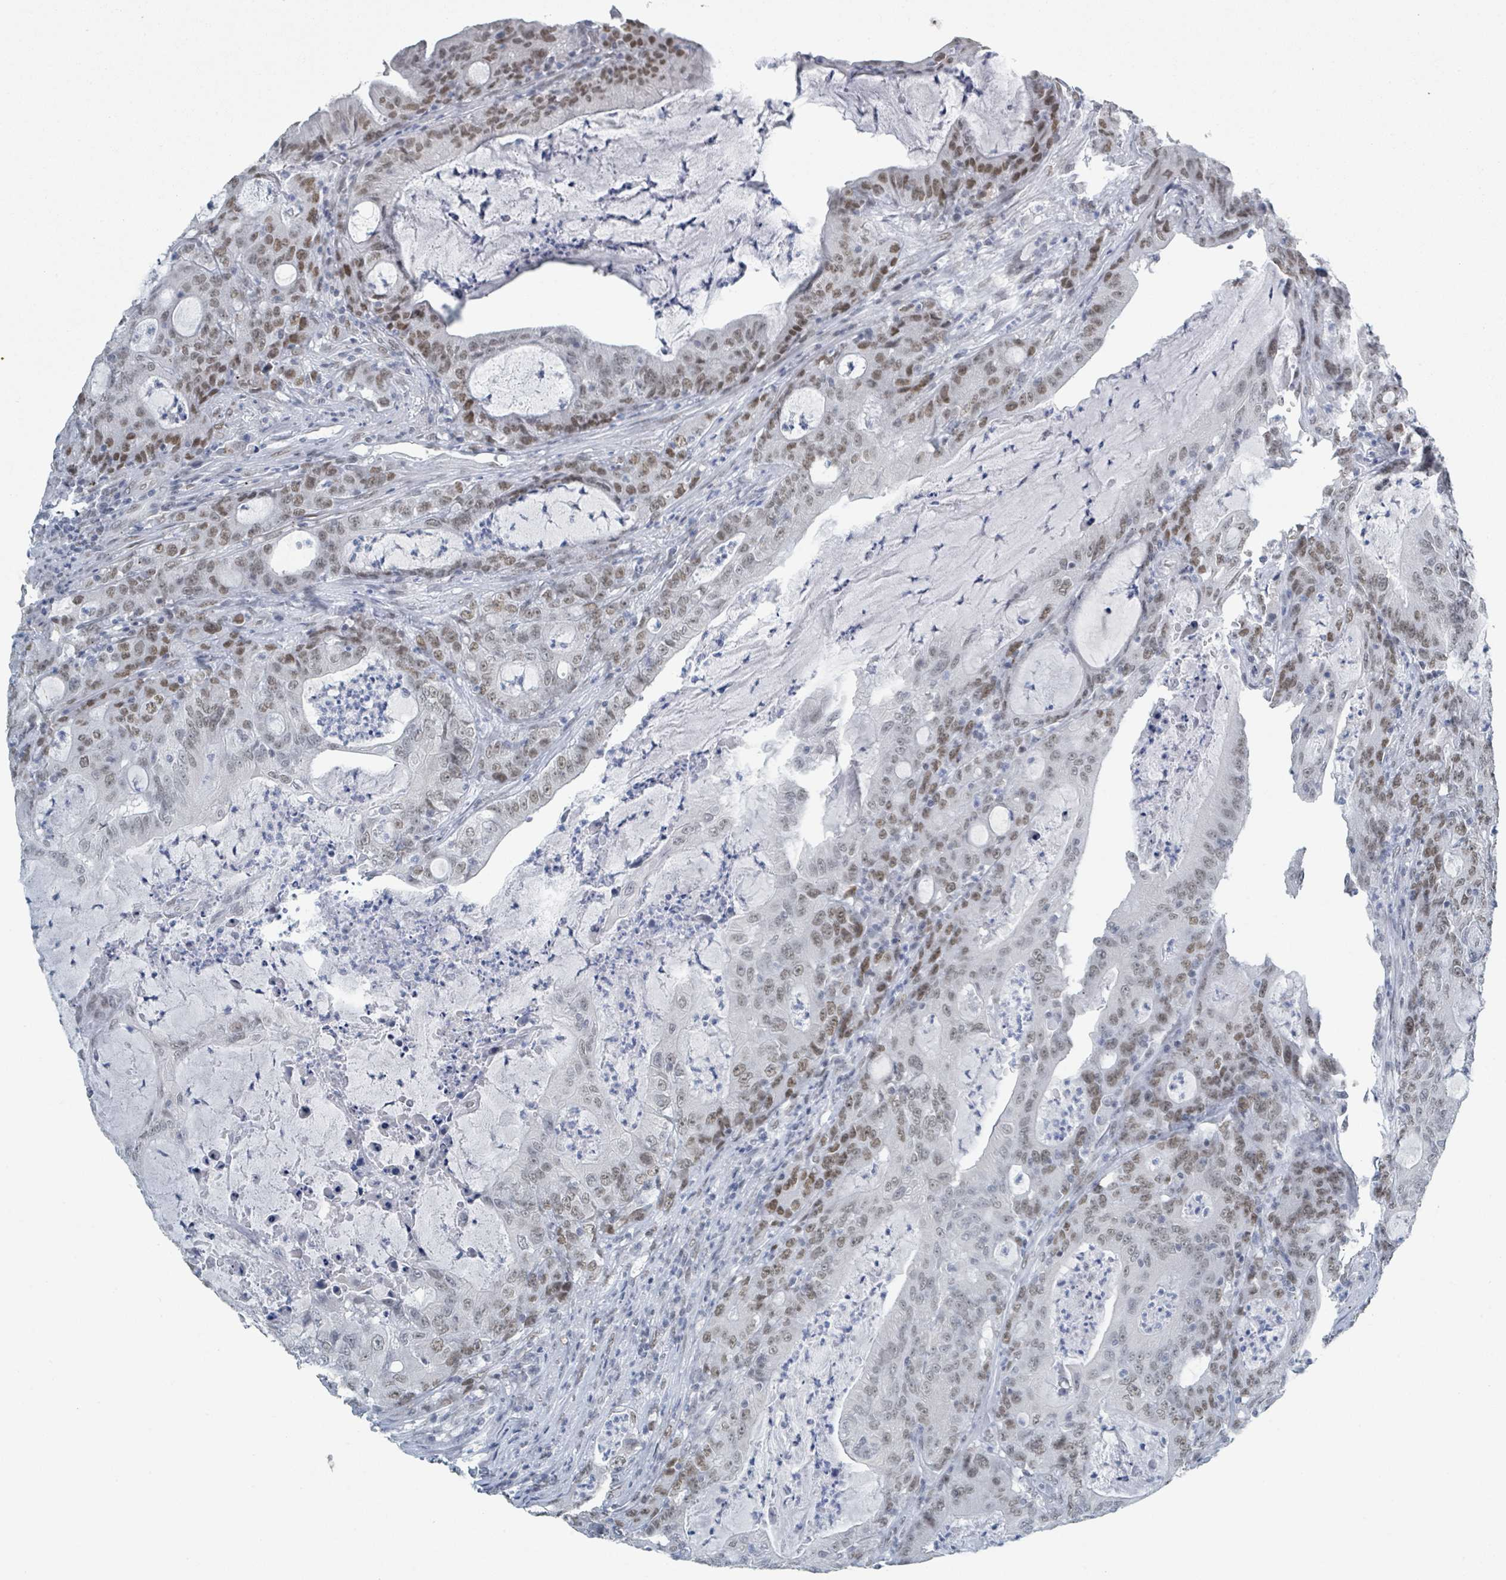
{"staining": {"intensity": "moderate", "quantity": ">75%", "location": "nuclear"}, "tissue": "colorectal cancer", "cell_type": "Tumor cells", "image_type": "cancer", "snomed": [{"axis": "morphology", "description": "Adenocarcinoma, NOS"}, {"axis": "topography", "description": "Colon"}], "caption": "Immunohistochemistry staining of colorectal adenocarcinoma, which reveals medium levels of moderate nuclear positivity in about >75% of tumor cells indicating moderate nuclear protein expression. The staining was performed using DAB (3,3'-diaminobenzidine) (brown) for protein detection and nuclei were counterstained in hematoxylin (blue).", "gene": "EHMT2", "patient": {"sex": "male", "age": 83}}